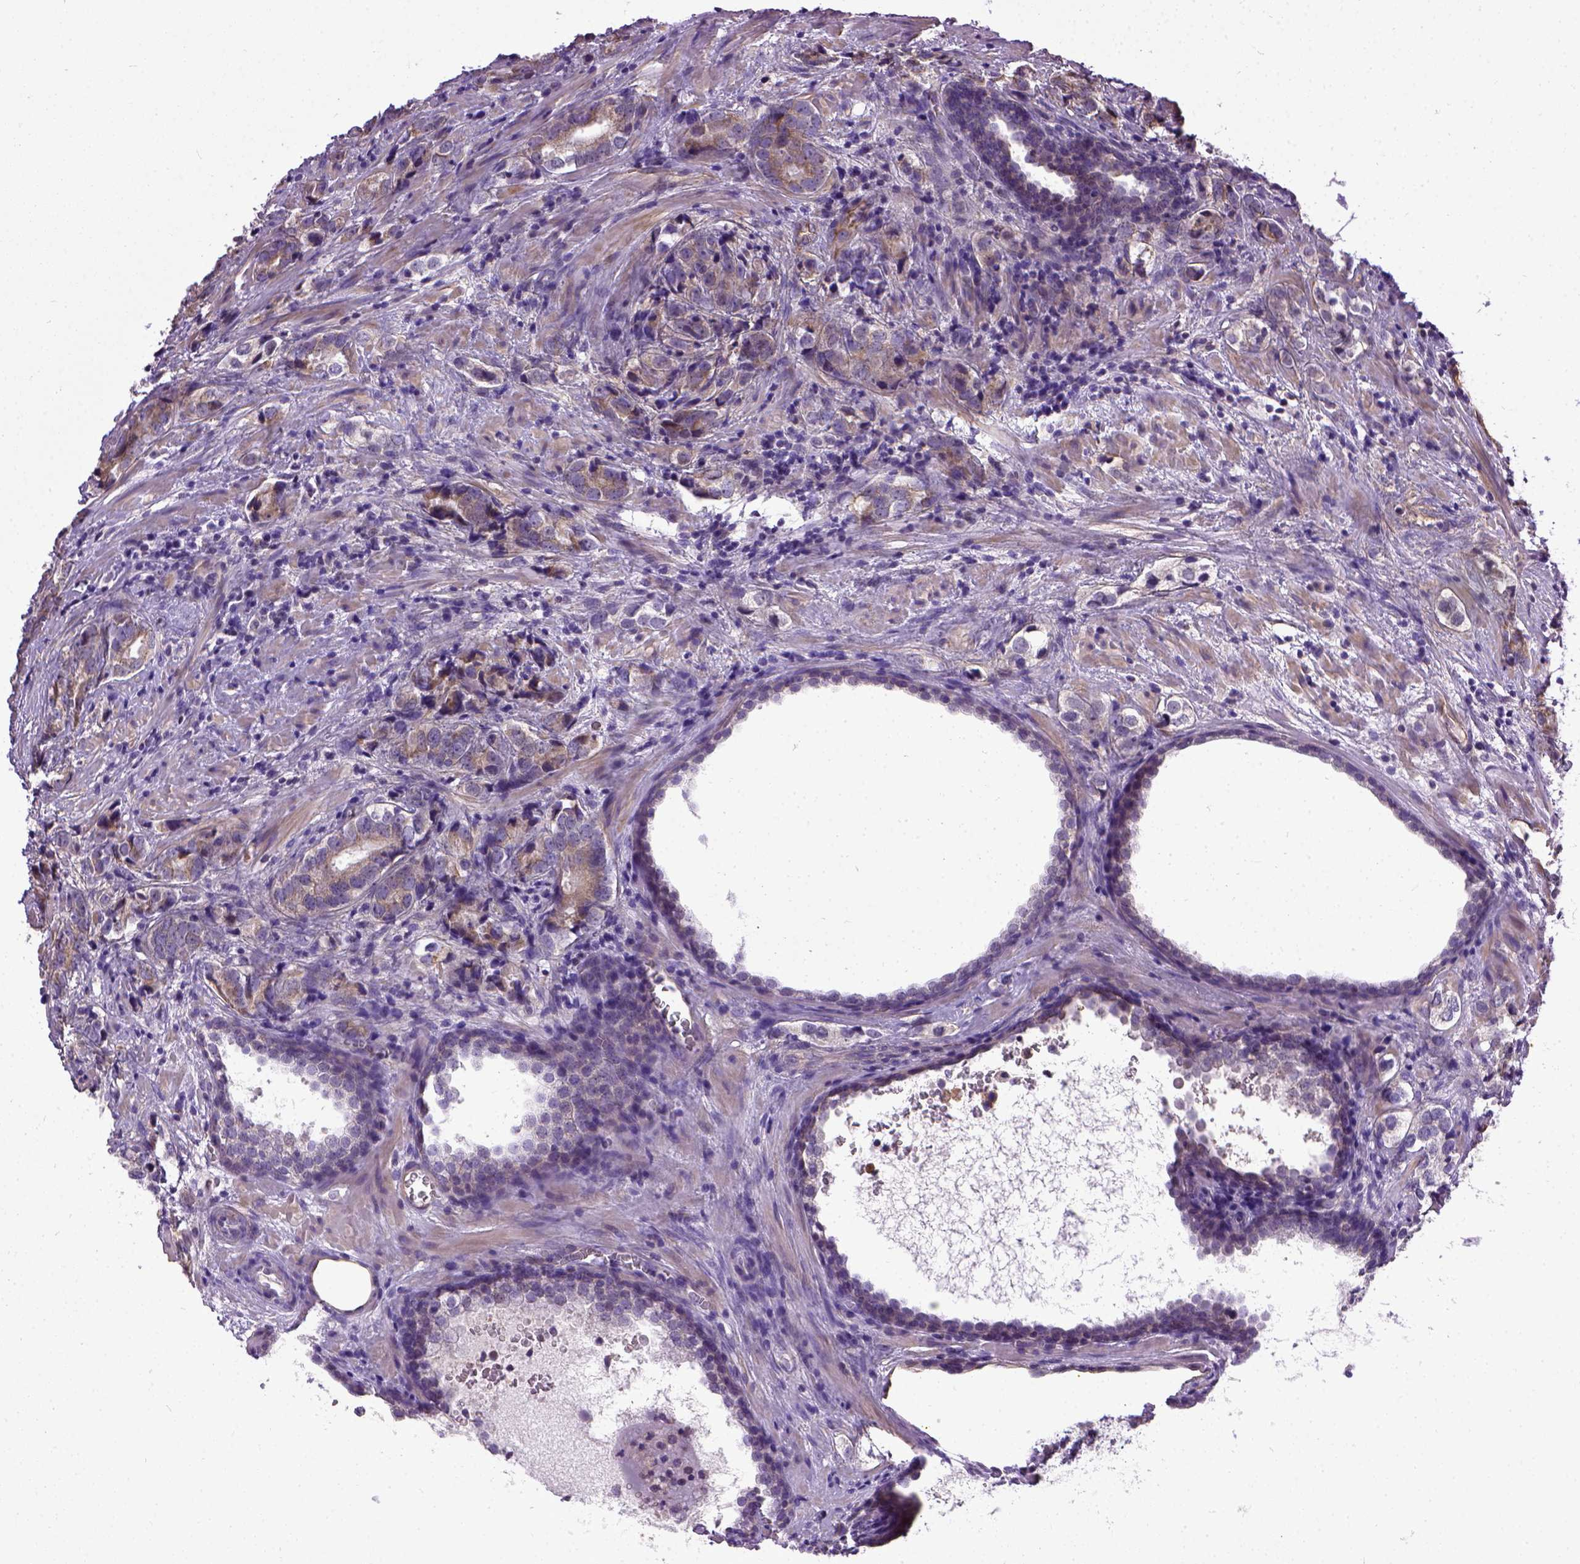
{"staining": {"intensity": "weak", "quantity": "25%-75%", "location": "cytoplasmic/membranous"}, "tissue": "prostate cancer", "cell_type": "Tumor cells", "image_type": "cancer", "snomed": [{"axis": "morphology", "description": "Adenocarcinoma, NOS"}, {"axis": "topography", "description": "Prostate and seminal vesicle, NOS"}], "caption": "DAB (3,3'-diaminobenzidine) immunohistochemical staining of prostate adenocarcinoma displays weak cytoplasmic/membranous protein expression in approximately 25%-75% of tumor cells. The staining was performed using DAB (3,3'-diaminobenzidine) to visualize the protein expression in brown, while the nuclei were stained in blue with hematoxylin (Magnification: 20x).", "gene": "ENG", "patient": {"sex": "male", "age": 63}}